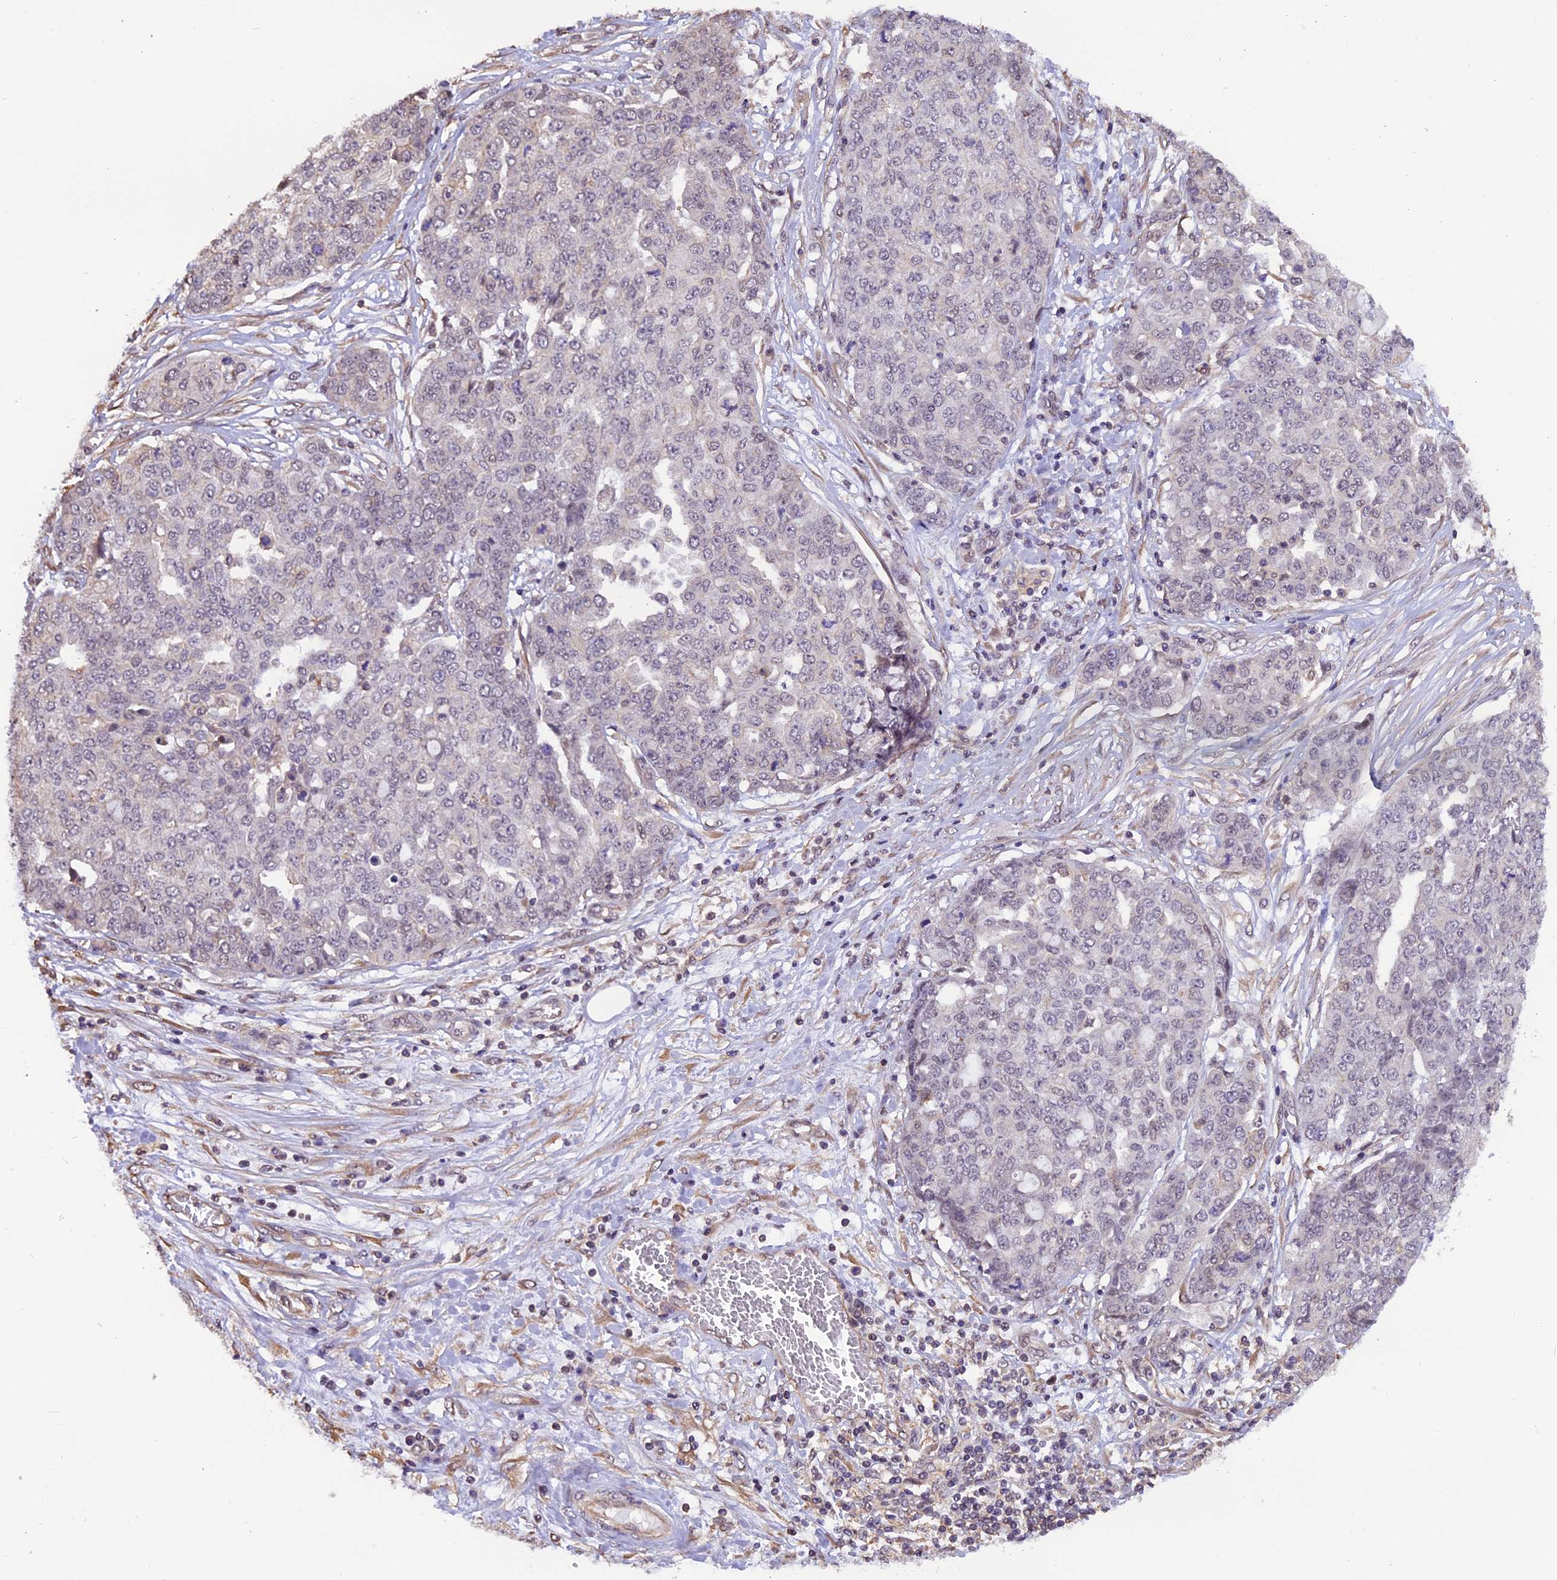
{"staining": {"intensity": "negative", "quantity": "none", "location": "none"}, "tissue": "ovarian cancer", "cell_type": "Tumor cells", "image_type": "cancer", "snomed": [{"axis": "morphology", "description": "Cystadenocarcinoma, serous, NOS"}, {"axis": "topography", "description": "Soft tissue"}, {"axis": "topography", "description": "Ovary"}], "caption": "Ovarian cancer (serous cystadenocarcinoma) was stained to show a protein in brown. There is no significant positivity in tumor cells. (Immunohistochemistry (ihc), brightfield microscopy, high magnification).", "gene": "ZC3H4", "patient": {"sex": "female", "age": 57}}